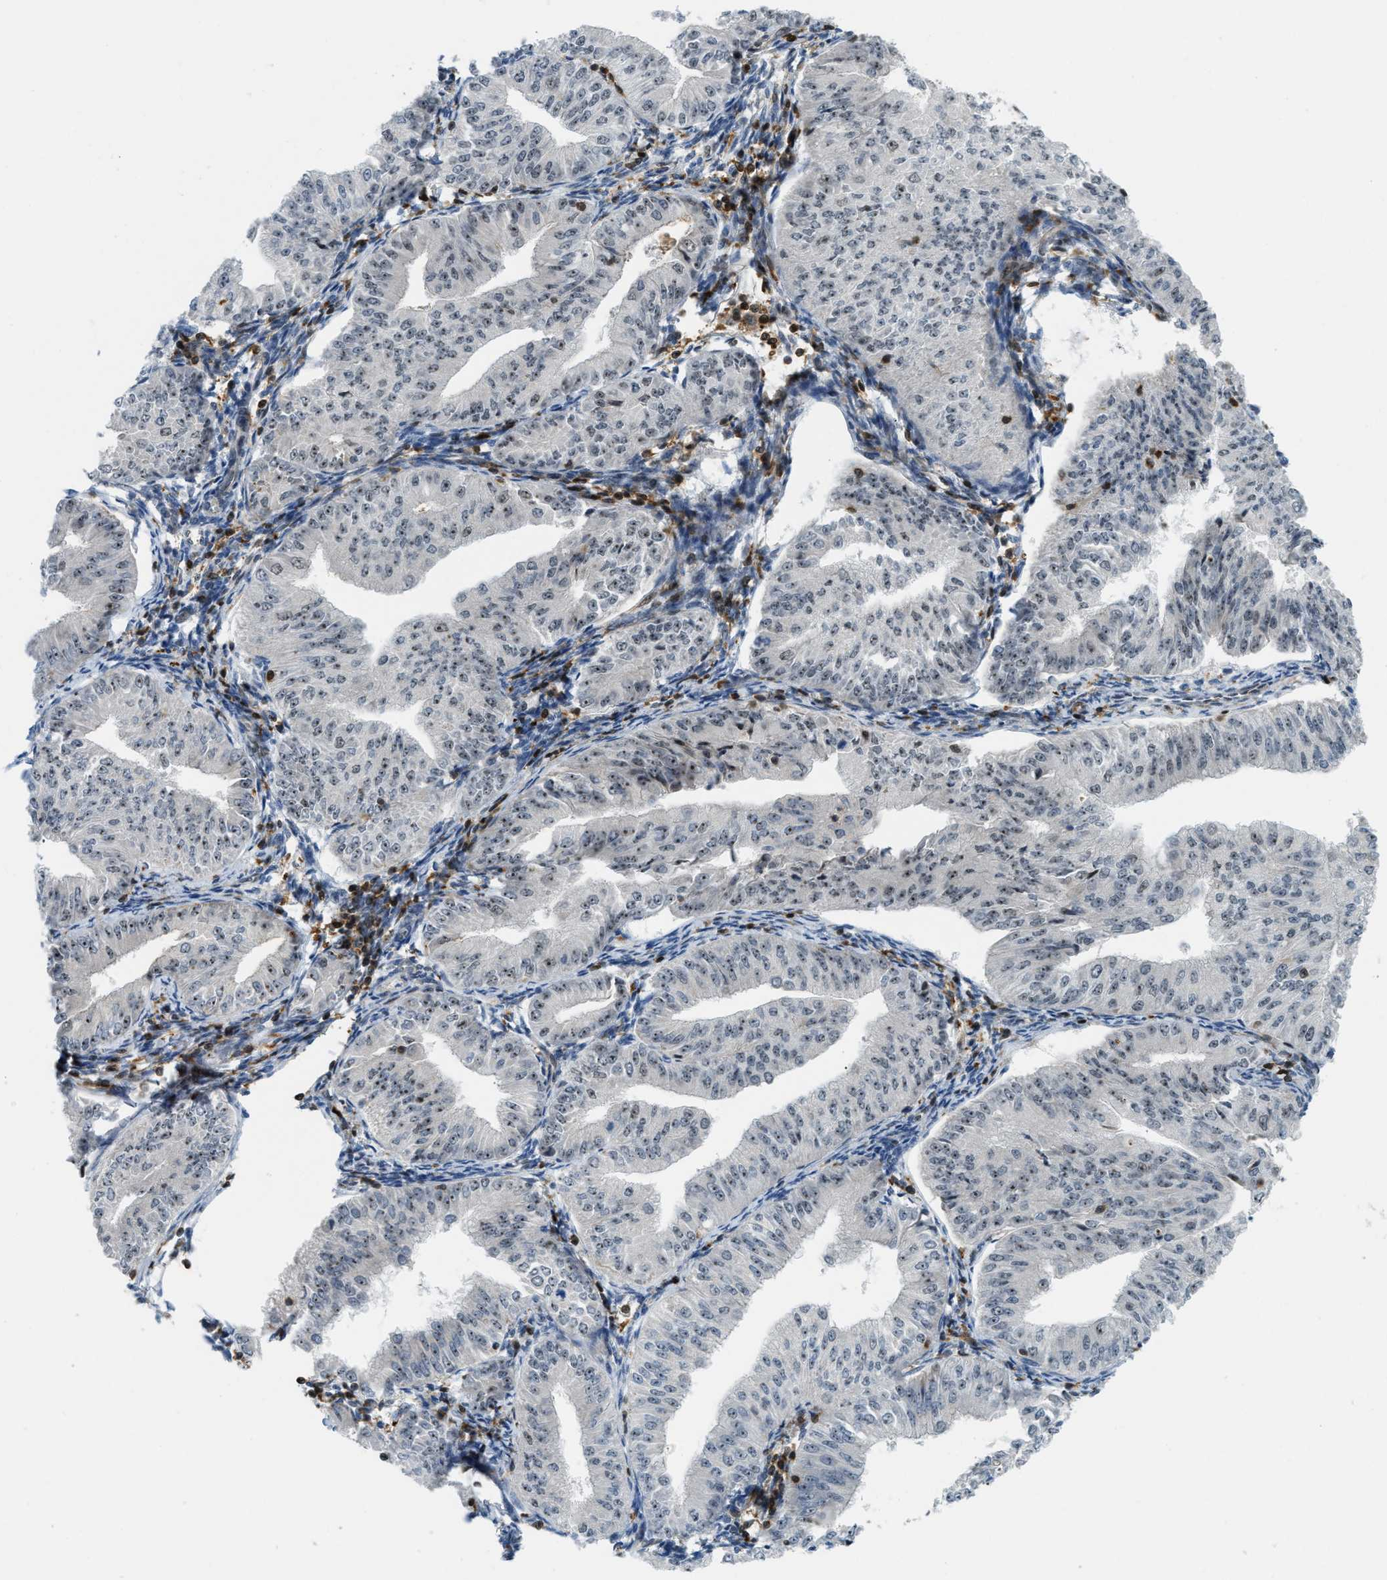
{"staining": {"intensity": "weak", "quantity": ">75%", "location": "nuclear"}, "tissue": "endometrial cancer", "cell_type": "Tumor cells", "image_type": "cancer", "snomed": [{"axis": "morphology", "description": "Normal tissue, NOS"}, {"axis": "morphology", "description": "Adenocarcinoma, NOS"}, {"axis": "topography", "description": "Endometrium"}], "caption": "Weak nuclear expression for a protein is identified in approximately >75% of tumor cells of endometrial cancer using immunohistochemistry (IHC).", "gene": "E2F1", "patient": {"sex": "female", "age": 53}}